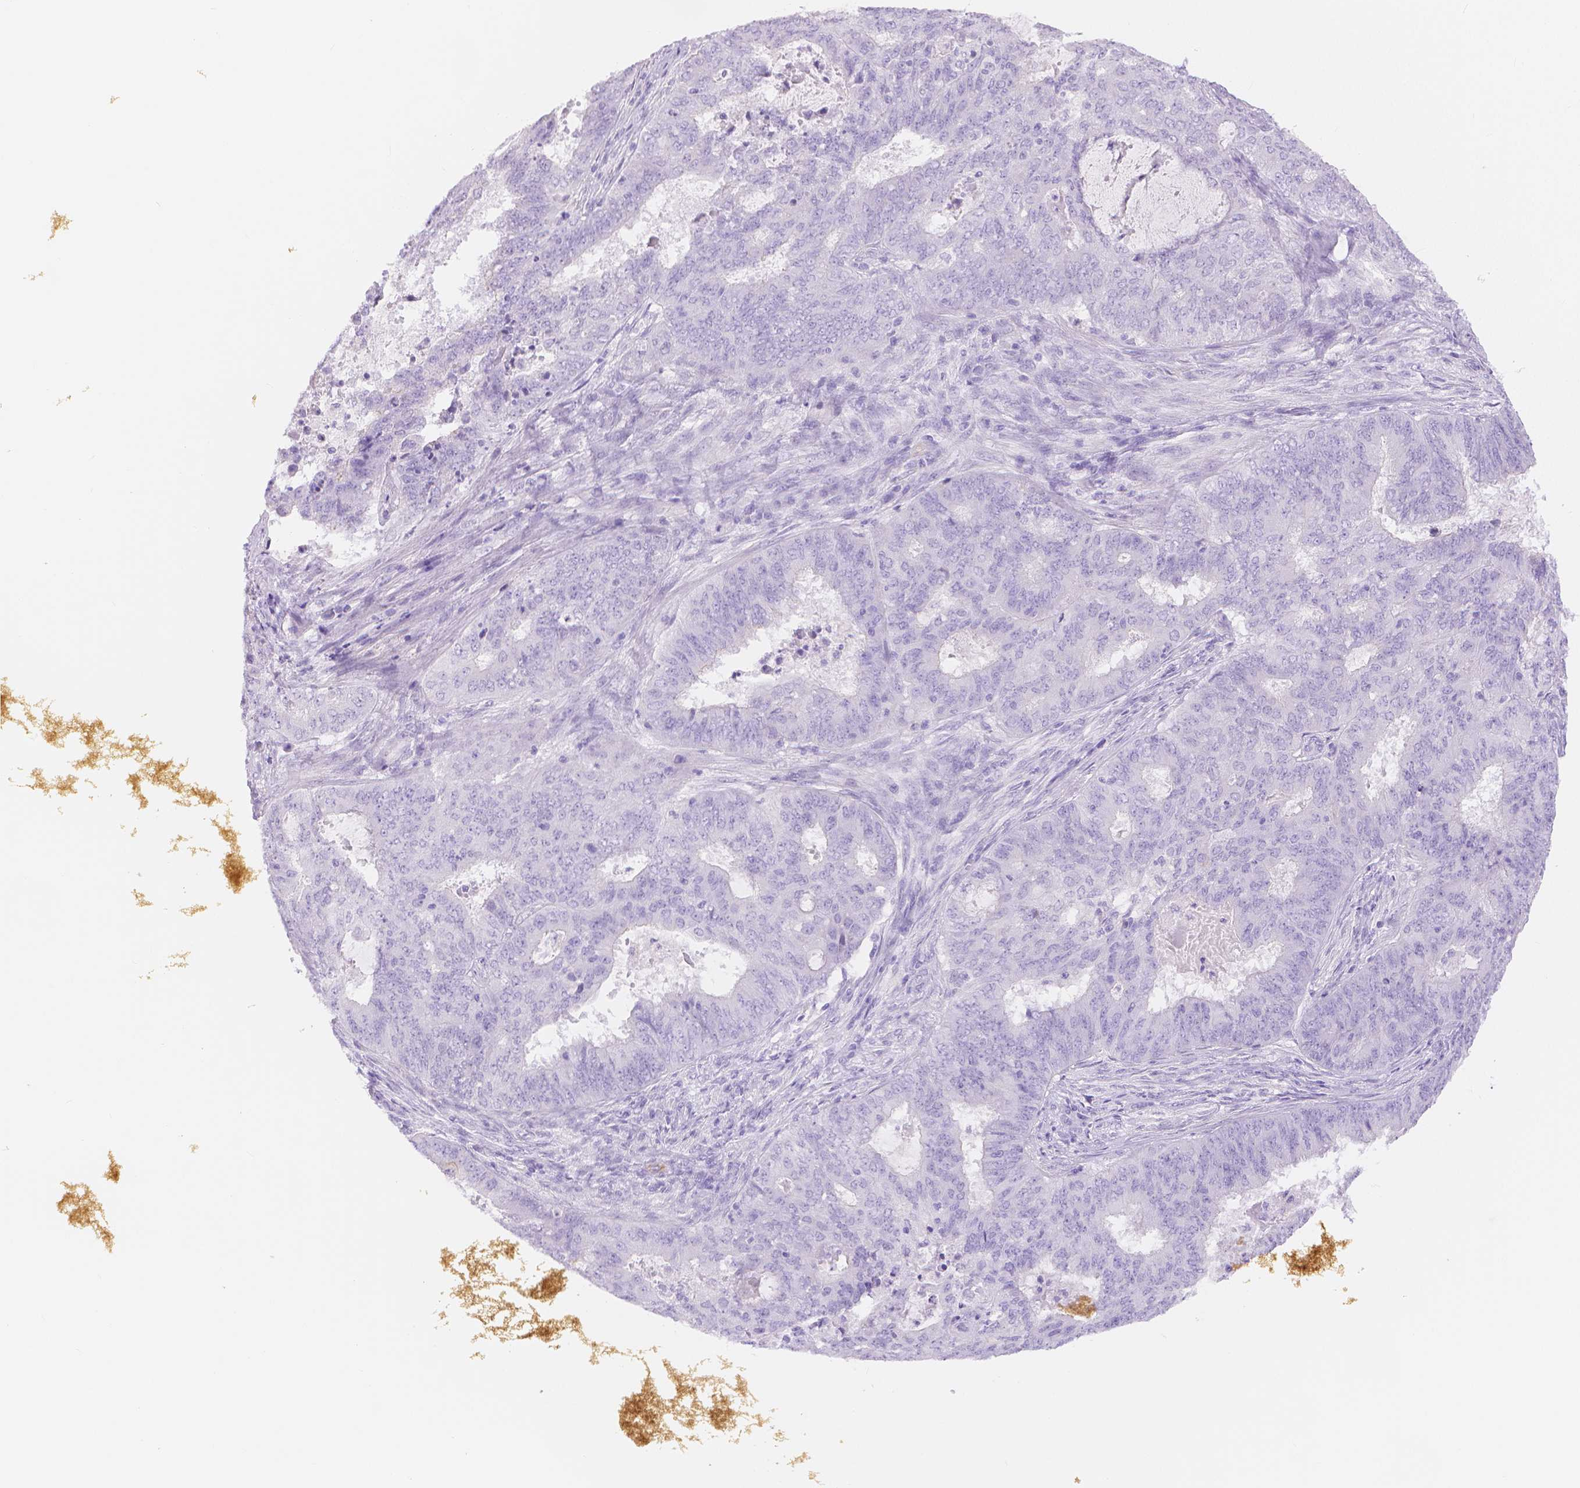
{"staining": {"intensity": "negative", "quantity": "none", "location": "none"}, "tissue": "endometrial cancer", "cell_type": "Tumor cells", "image_type": "cancer", "snomed": [{"axis": "morphology", "description": "Adenocarcinoma, NOS"}, {"axis": "topography", "description": "Endometrium"}], "caption": "DAB (3,3'-diaminobenzidine) immunohistochemical staining of endometrial cancer (adenocarcinoma) demonstrates no significant expression in tumor cells.", "gene": "SLC27A5", "patient": {"sex": "female", "age": 62}}